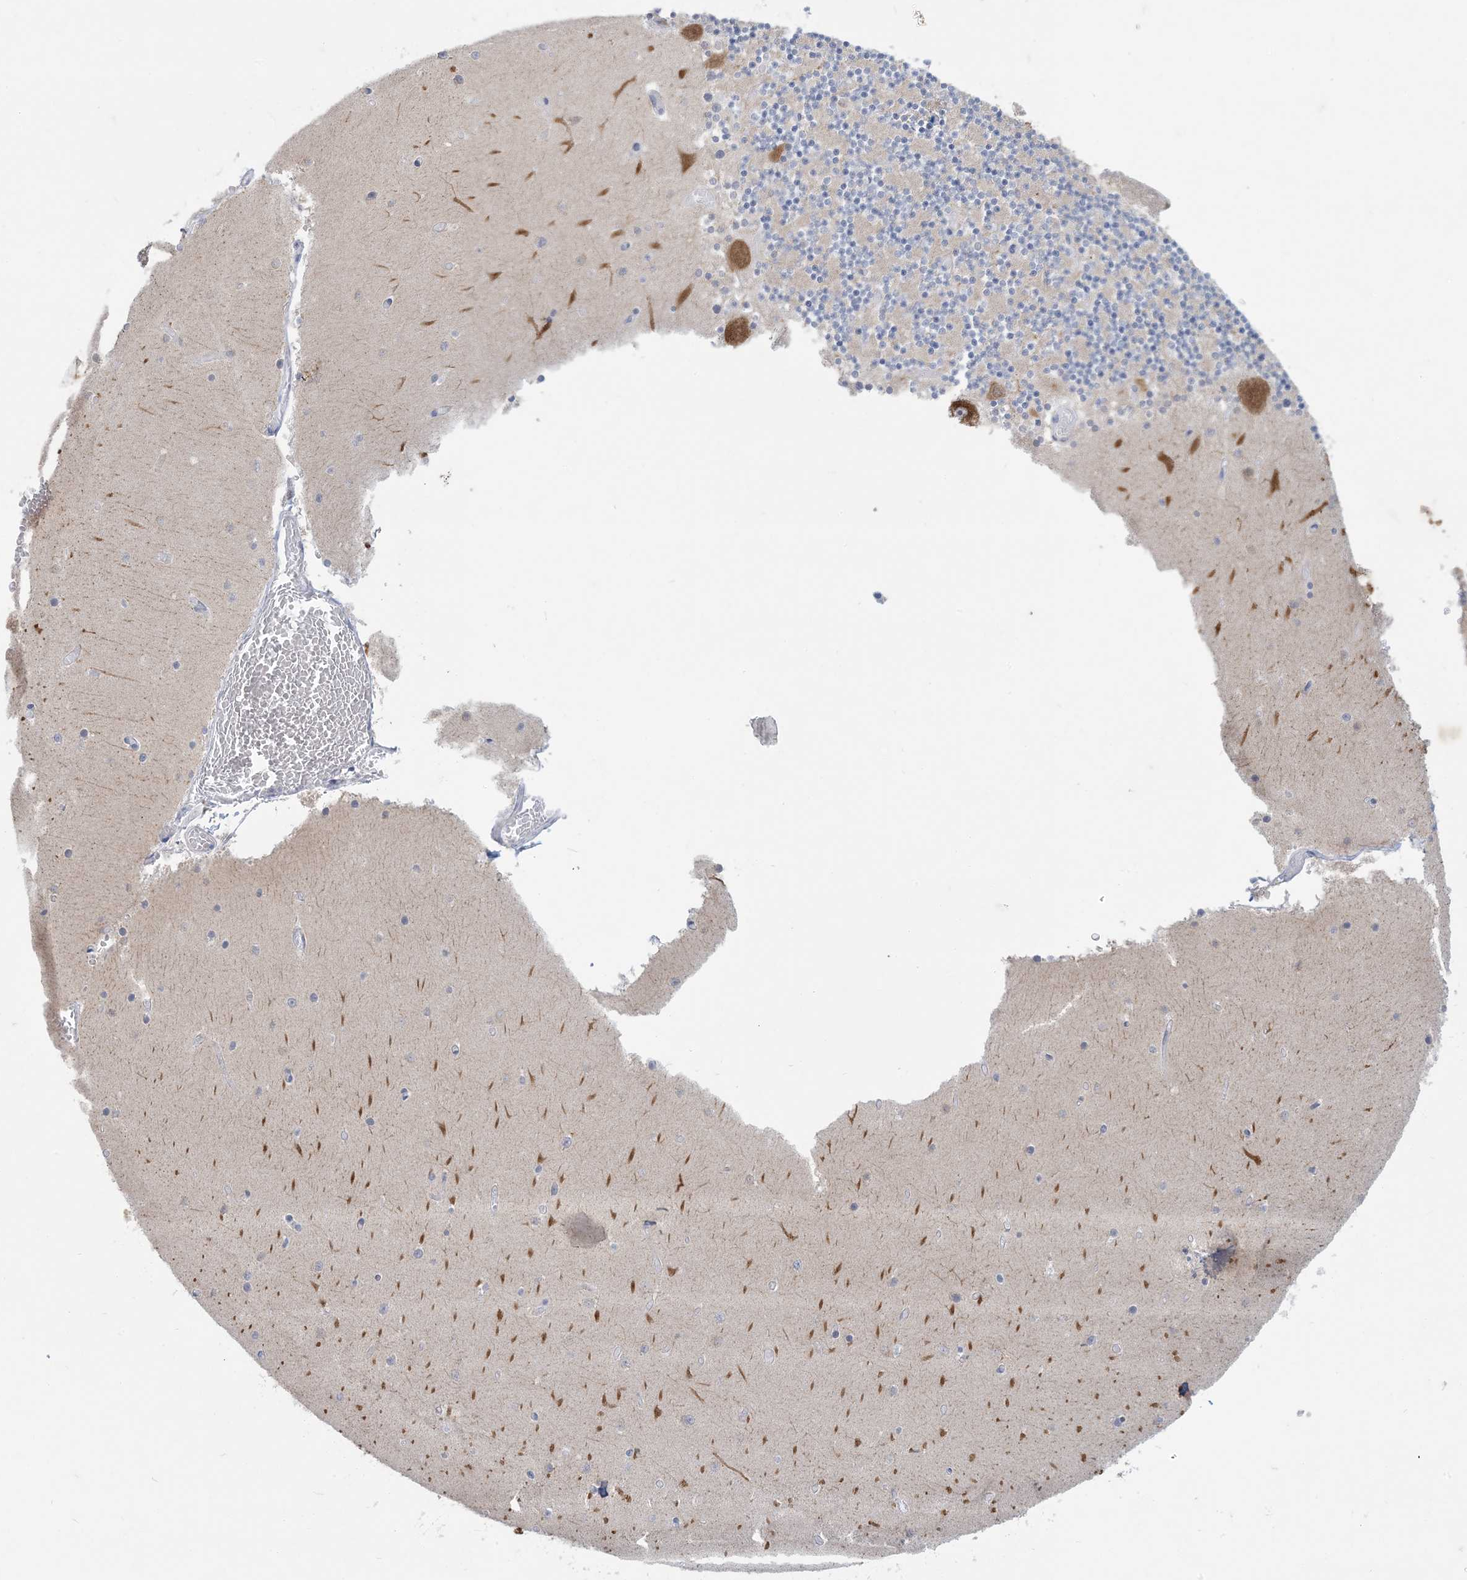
{"staining": {"intensity": "negative", "quantity": "none", "location": "none"}, "tissue": "cerebellum", "cell_type": "Cells in granular layer", "image_type": "normal", "snomed": [{"axis": "morphology", "description": "Normal tissue, NOS"}, {"axis": "topography", "description": "Cerebellum"}], "caption": "A micrograph of human cerebellum is negative for staining in cells in granular layer. Brightfield microscopy of immunohistochemistry stained with DAB (brown) and hematoxylin (blue), captured at high magnification.", "gene": "KIF3A", "patient": {"sex": "female", "age": 28}}